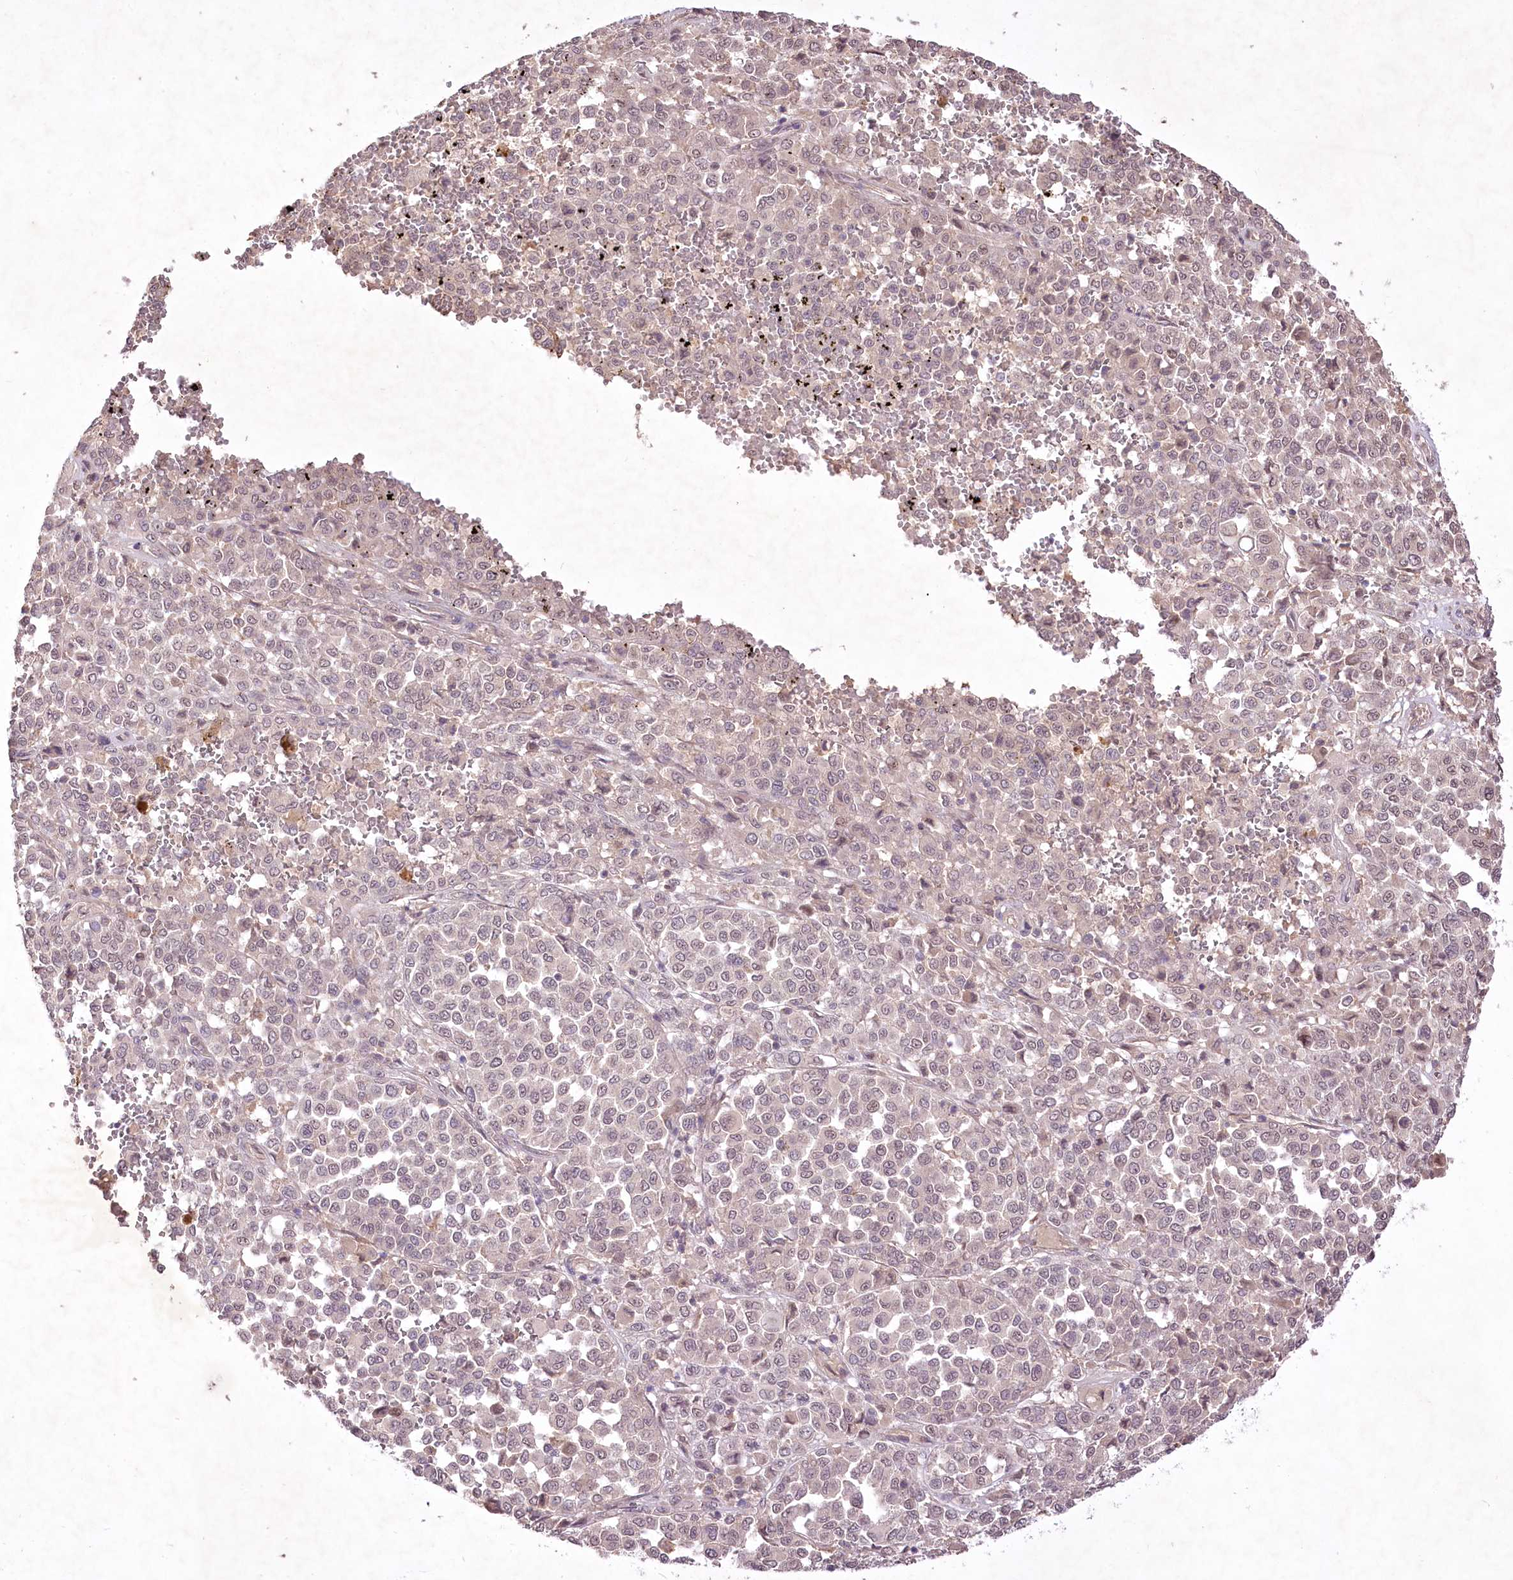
{"staining": {"intensity": "weak", "quantity": "<25%", "location": "cytoplasmic/membranous,nuclear"}, "tissue": "melanoma", "cell_type": "Tumor cells", "image_type": "cancer", "snomed": [{"axis": "morphology", "description": "Malignant melanoma, Metastatic site"}, {"axis": "topography", "description": "Pancreas"}], "caption": "Immunohistochemistry (IHC) micrograph of neoplastic tissue: malignant melanoma (metastatic site) stained with DAB exhibits no significant protein staining in tumor cells.", "gene": "HELT", "patient": {"sex": "female", "age": 30}}